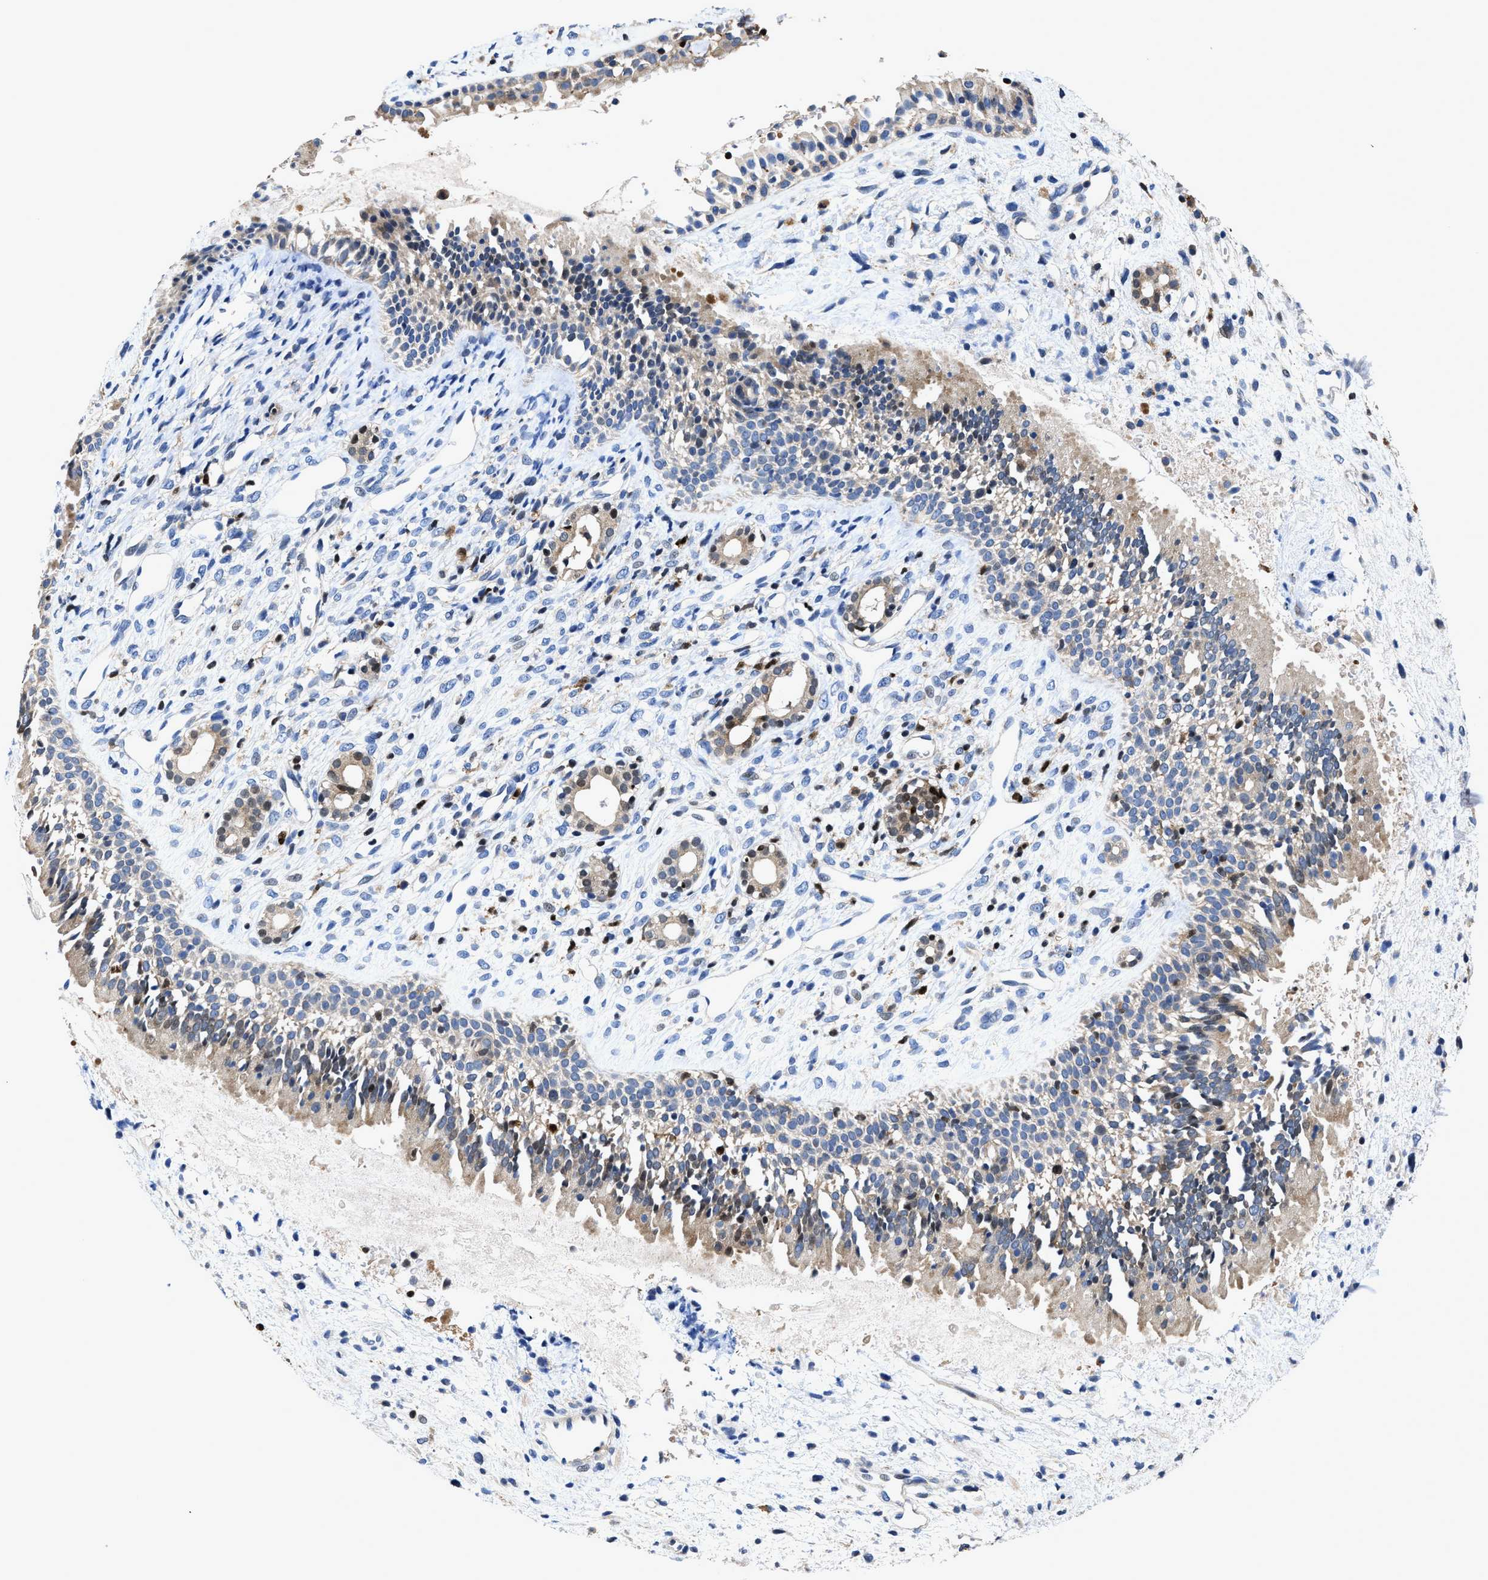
{"staining": {"intensity": "weak", "quantity": "25%-75%", "location": "cytoplasmic/membranous"}, "tissue": "nasopharynx", "cell_type": "Respiratory epithelial cells", "image_type": "normal", "snomed": [{"axis": "morphology", "description": "Normal tissue, NOS"}, {"axis": "topography", "description": "Nasopharynx"}], "caption": "Immunohistochemical staining of benign nasopharynx exhibits low levels of weak cytoplasmic/membranous positivity in about 25%-75% of respiratory epithelial cells. (Brightfield microscopy of DAB IHC at high magnification).", "gene": "RGS10", "patient": {"sex": "male", "age": 22}}